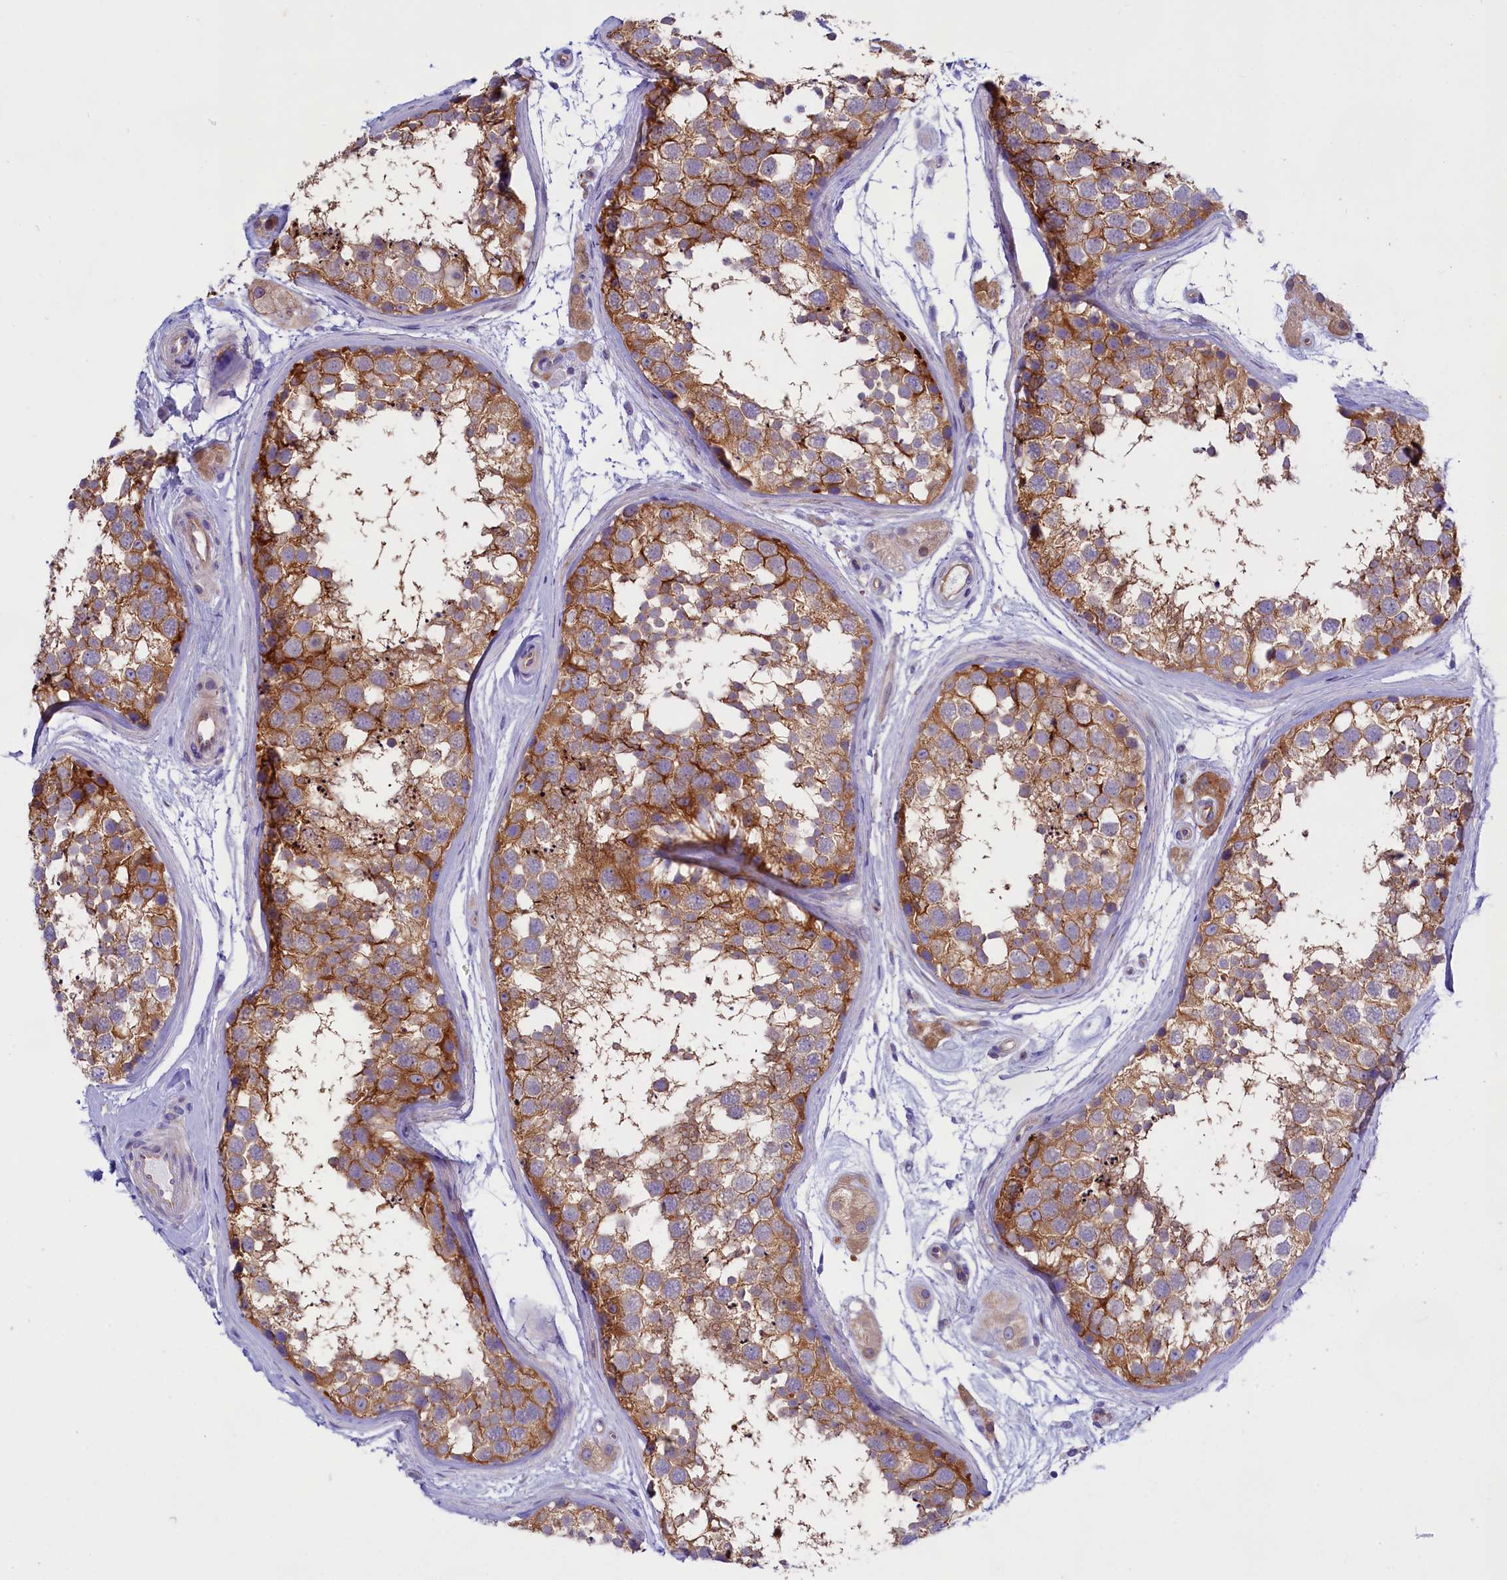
{"staining": {"intensity": "strong", "quantity": "25%-75%", "location": "cytoplasmic/membranous"}, "tissue": "testis", "cell_type": "Cells in seminiferous ducts", "image_type": "normal", "snomed": [{"axis": "morphology", "description": "Normal tissue, NOS"}, {"axis": "topography", "description": "Testis"}], "caption": "Immunohistochemistry (IHC) of benign testis demonstrates high levels of strong cytoplasmic/membranous positivity in about 25%-75% of cells in seminiferous ducts.", "gene": "PPP1R13L", "patient": {"sex": "male", "age": 56}}